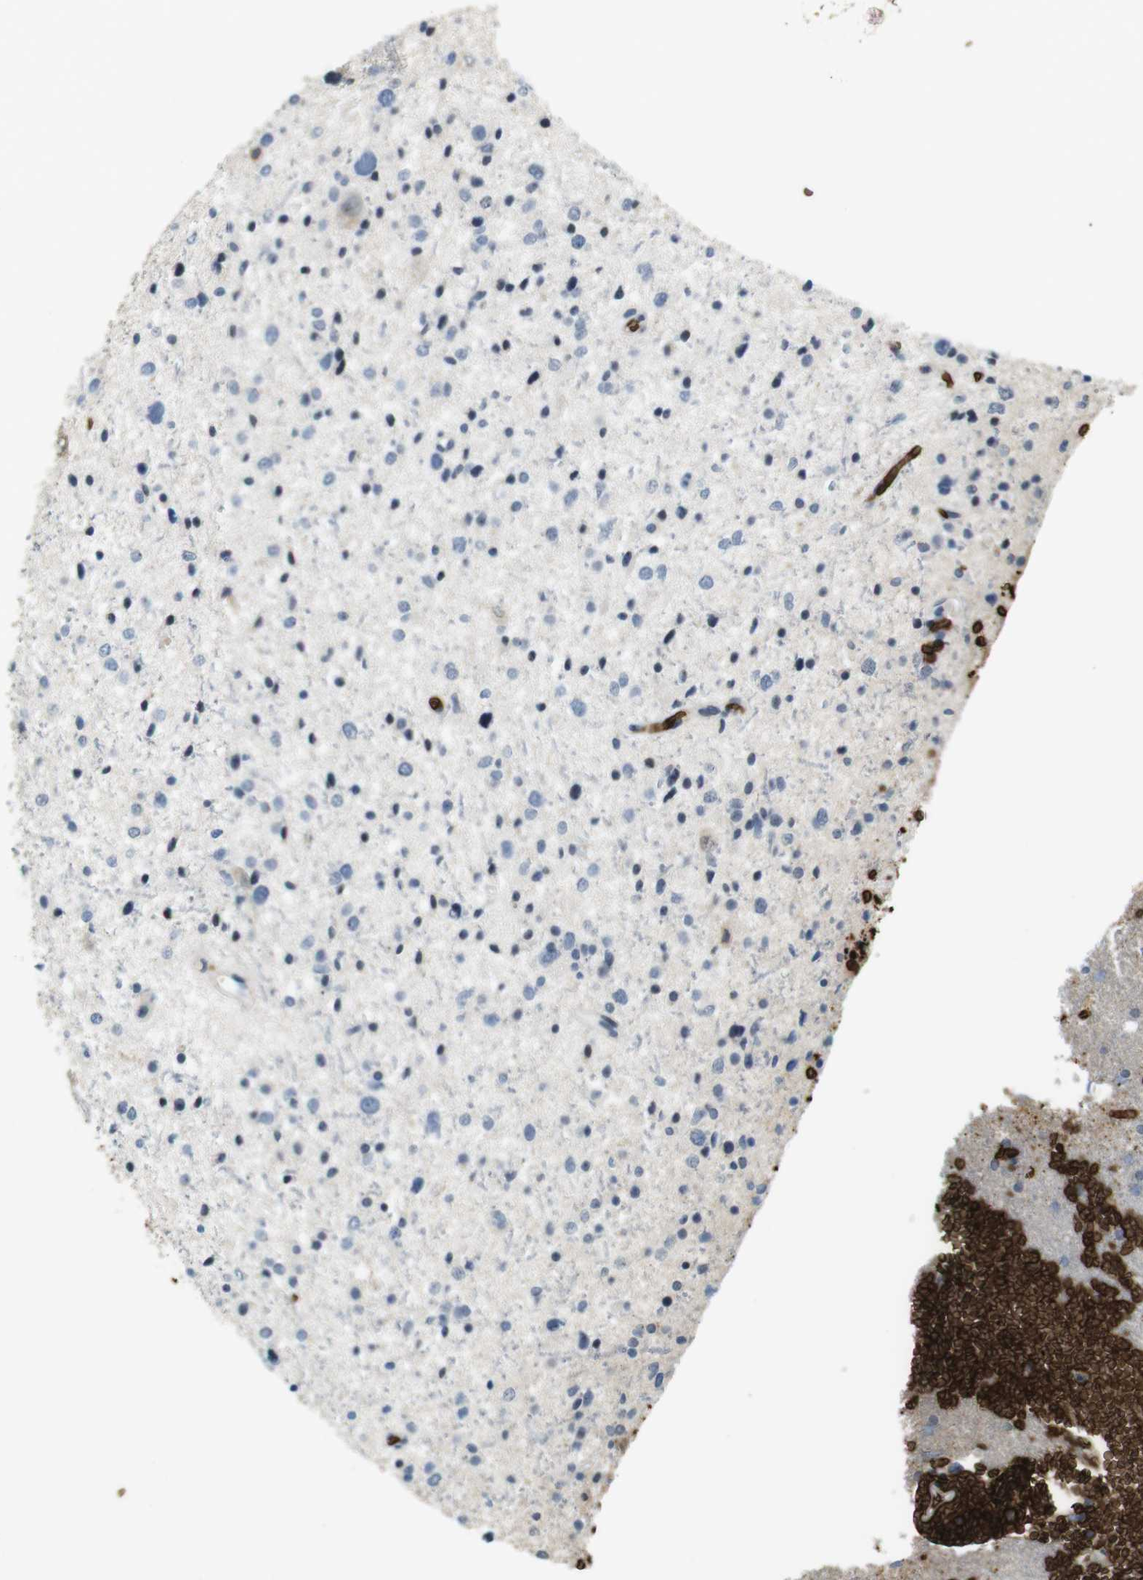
{"staining": {"intensity": "negative", "quantity": "none", "location": "none"}, "tissue": "glioma", "cell_type": "Tumor cells", "image_type": "cancer", "snomed": [{"axis": "morphology", "description": "Glioma, malignant, Low grade"}, {"axis": "topography", "description": "Brain"}], "caption": "This micrograph is of glioma stained with IHC to label a protein in brown with the nuclei are counter-stained blue. There is no positivity in tumor cells.", "gene": "SLC4A1", "patient": {"sex": "female", "age": 37}}